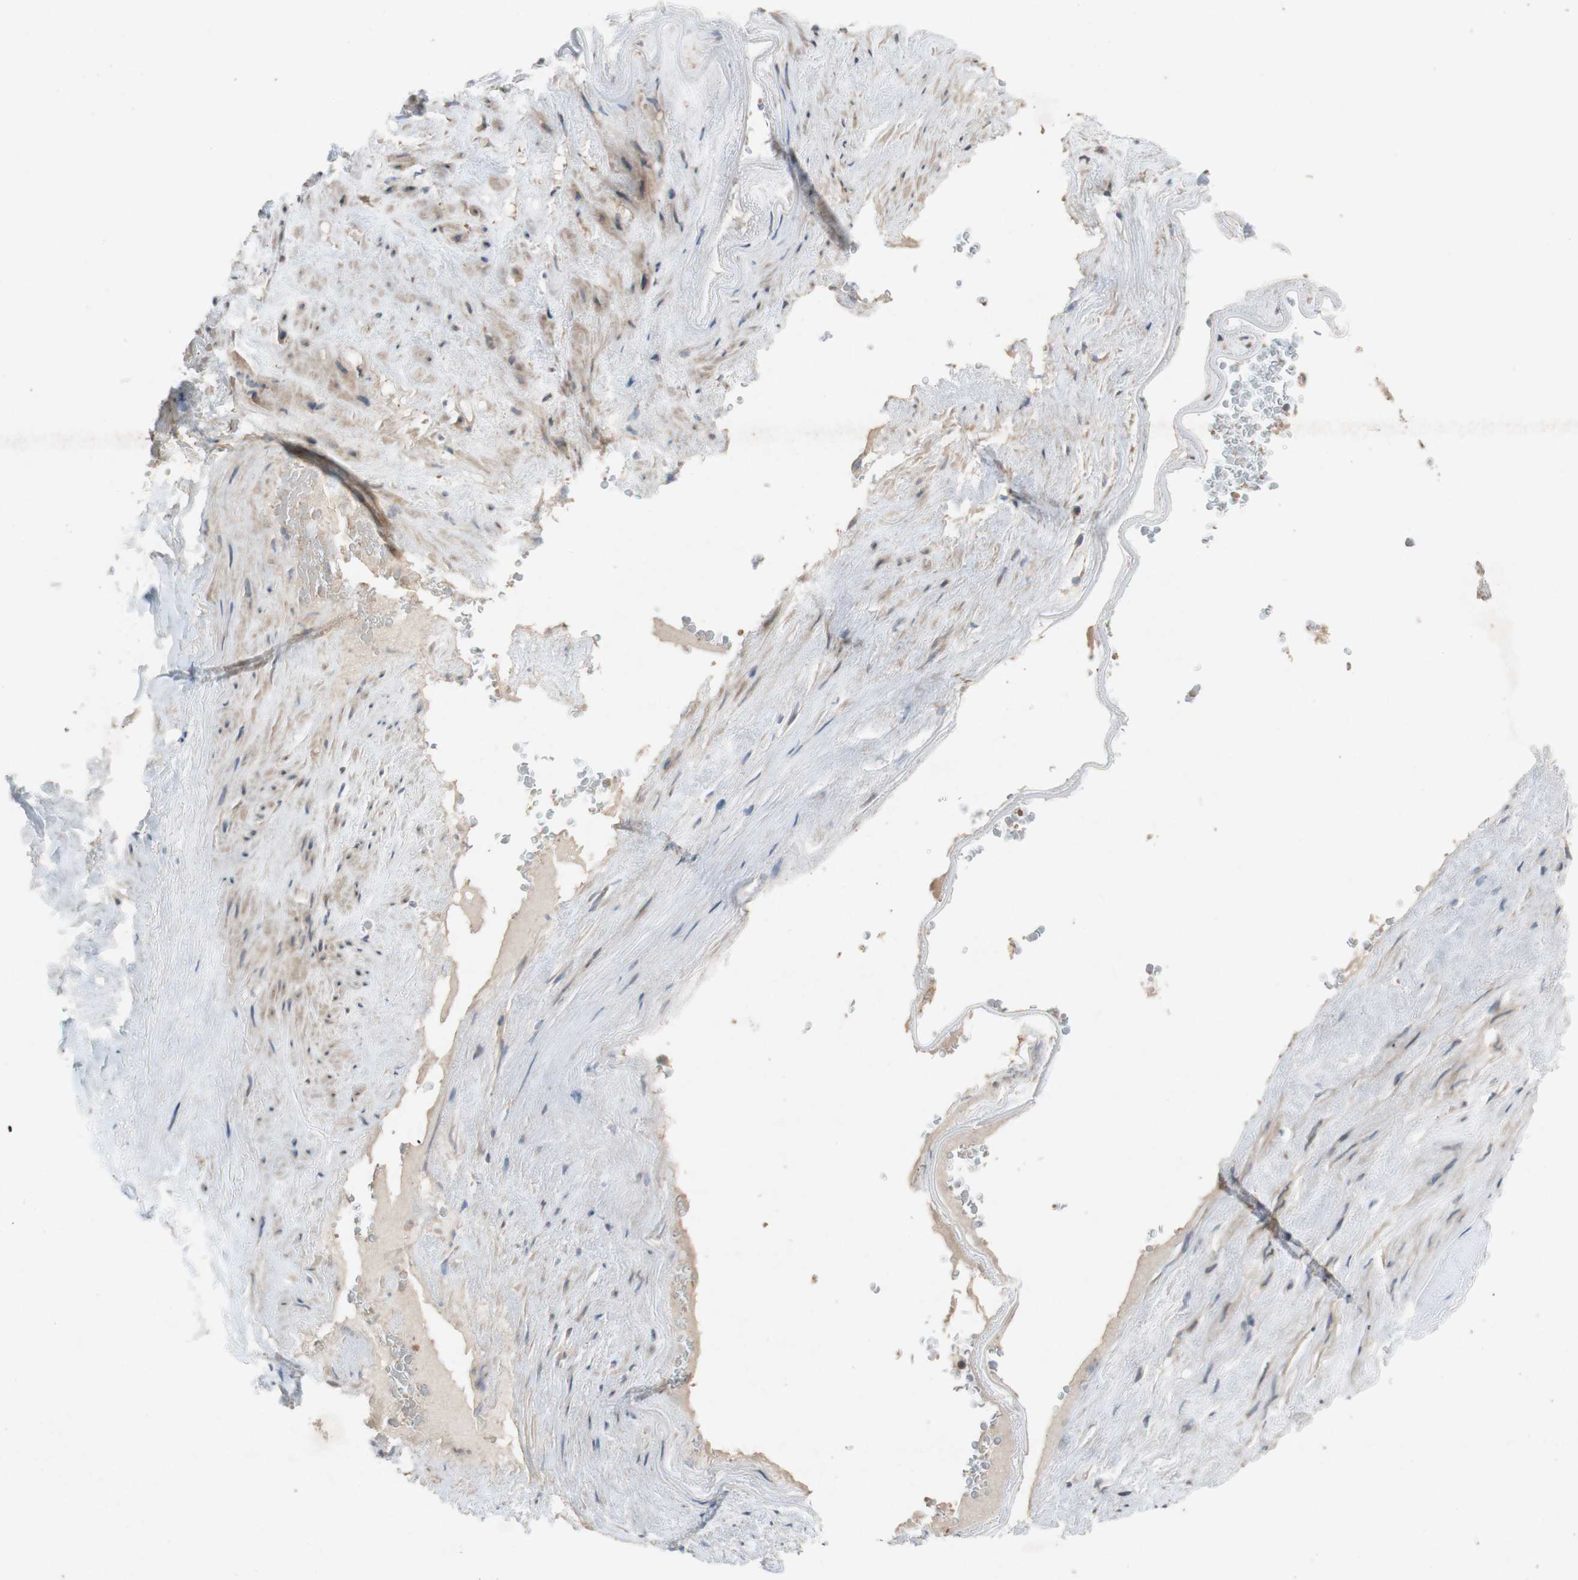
{"staining": {"intensity": "moderate", "quantity": "25%-75%", "location": "cytoplasmic/membranous"}, "tissue": "adipose tissue", "cell_type": "Adipocytes", "image_type": "normal", "snomed": [{"axis": "morphology", "description": "Normal tissue, NOS"}, {"axis": "topography", "description": "Peripheral nerve tissue"}], "caption": "Adipocytes reveal medium levels of moderate cytoplasmic/membranous positivity in approximately 25%-75% of cells in normal adipose tissue.", "gene": "TST", "patient": {"sex": "male", "age": 70}}